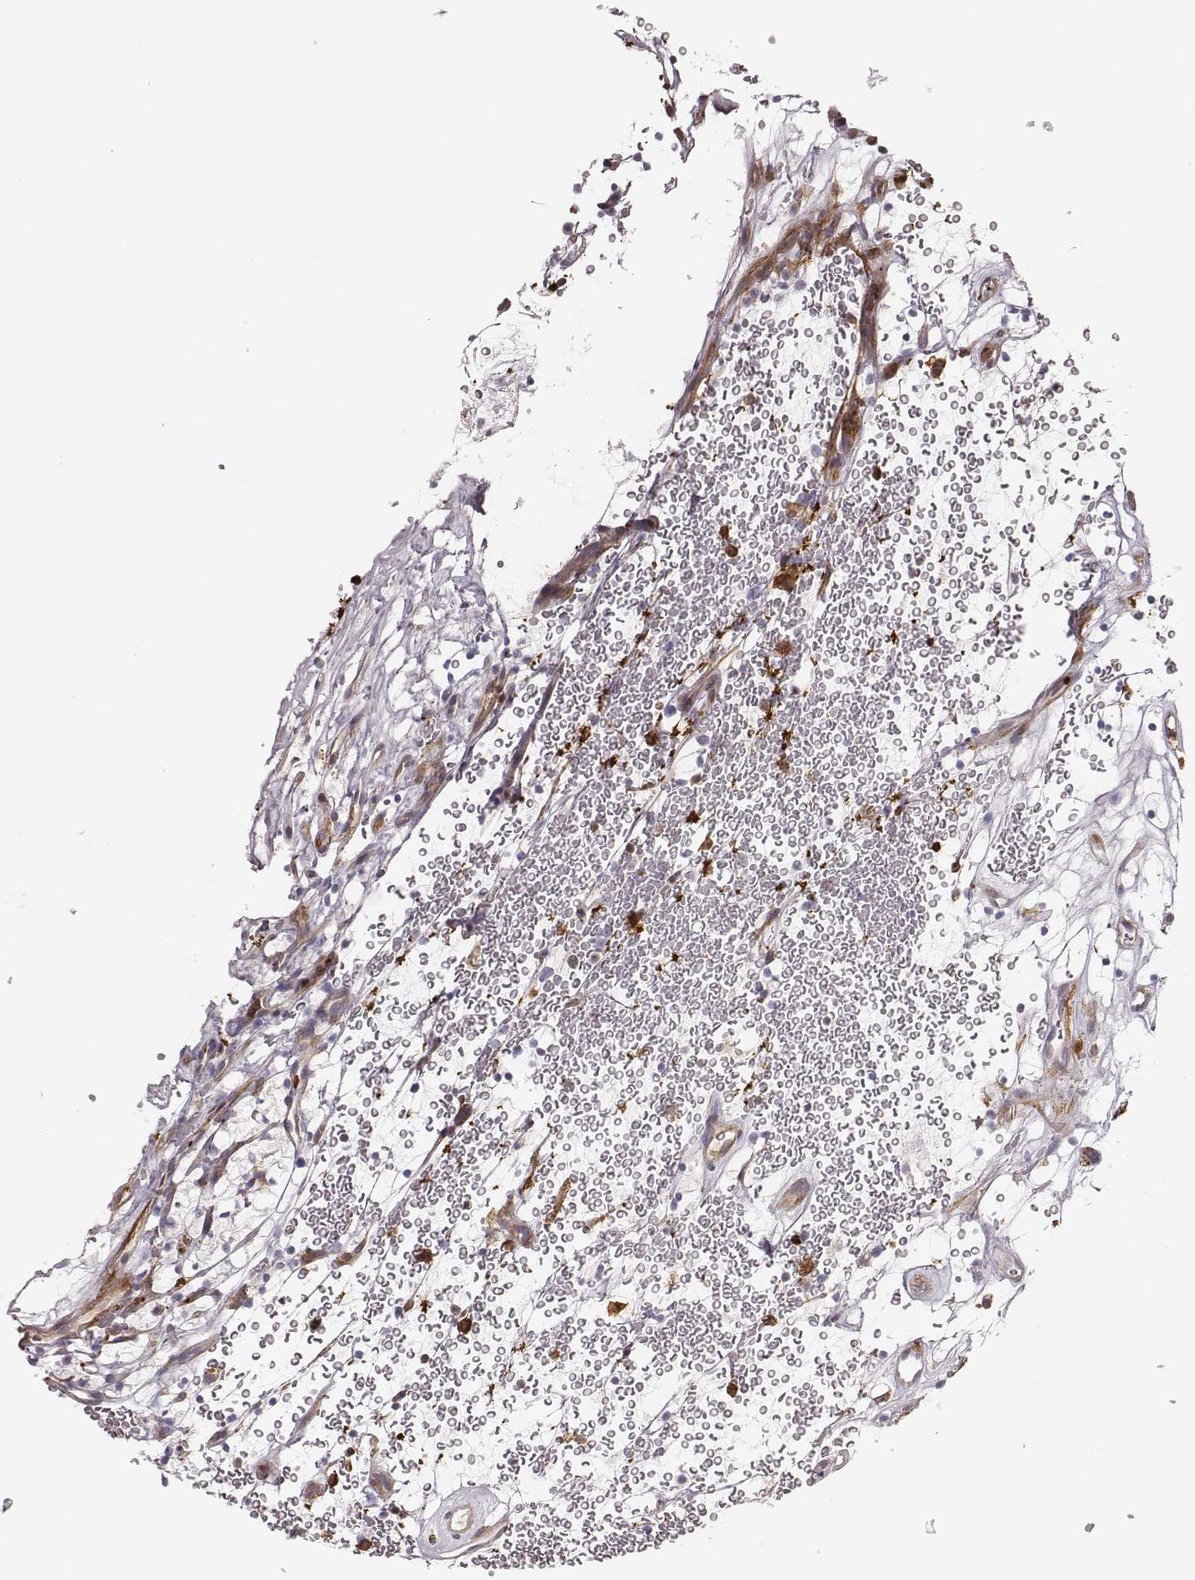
{"staining": {"intensity": "negative", "quantity": "none", "location": "none"}, "tissue": "renal cancer", "cell_type": "Tumor cells", "image_type": "cancer", "snomed": [{"axis": "morphology", "description": "Adenocarcinoma, NOS"}, {"axis": "topography", "description": "Kidney"}], "caption": "Immunohistochemistry (IHC) micrograph of renal cancer stained for a protein (brown), which exhibits no expression in tumor cells. (DAB IHC visualized using brightfield microscopy, high magnification).", "gene": "ZYX", "patient": {"sex": "female", "age": 64}}